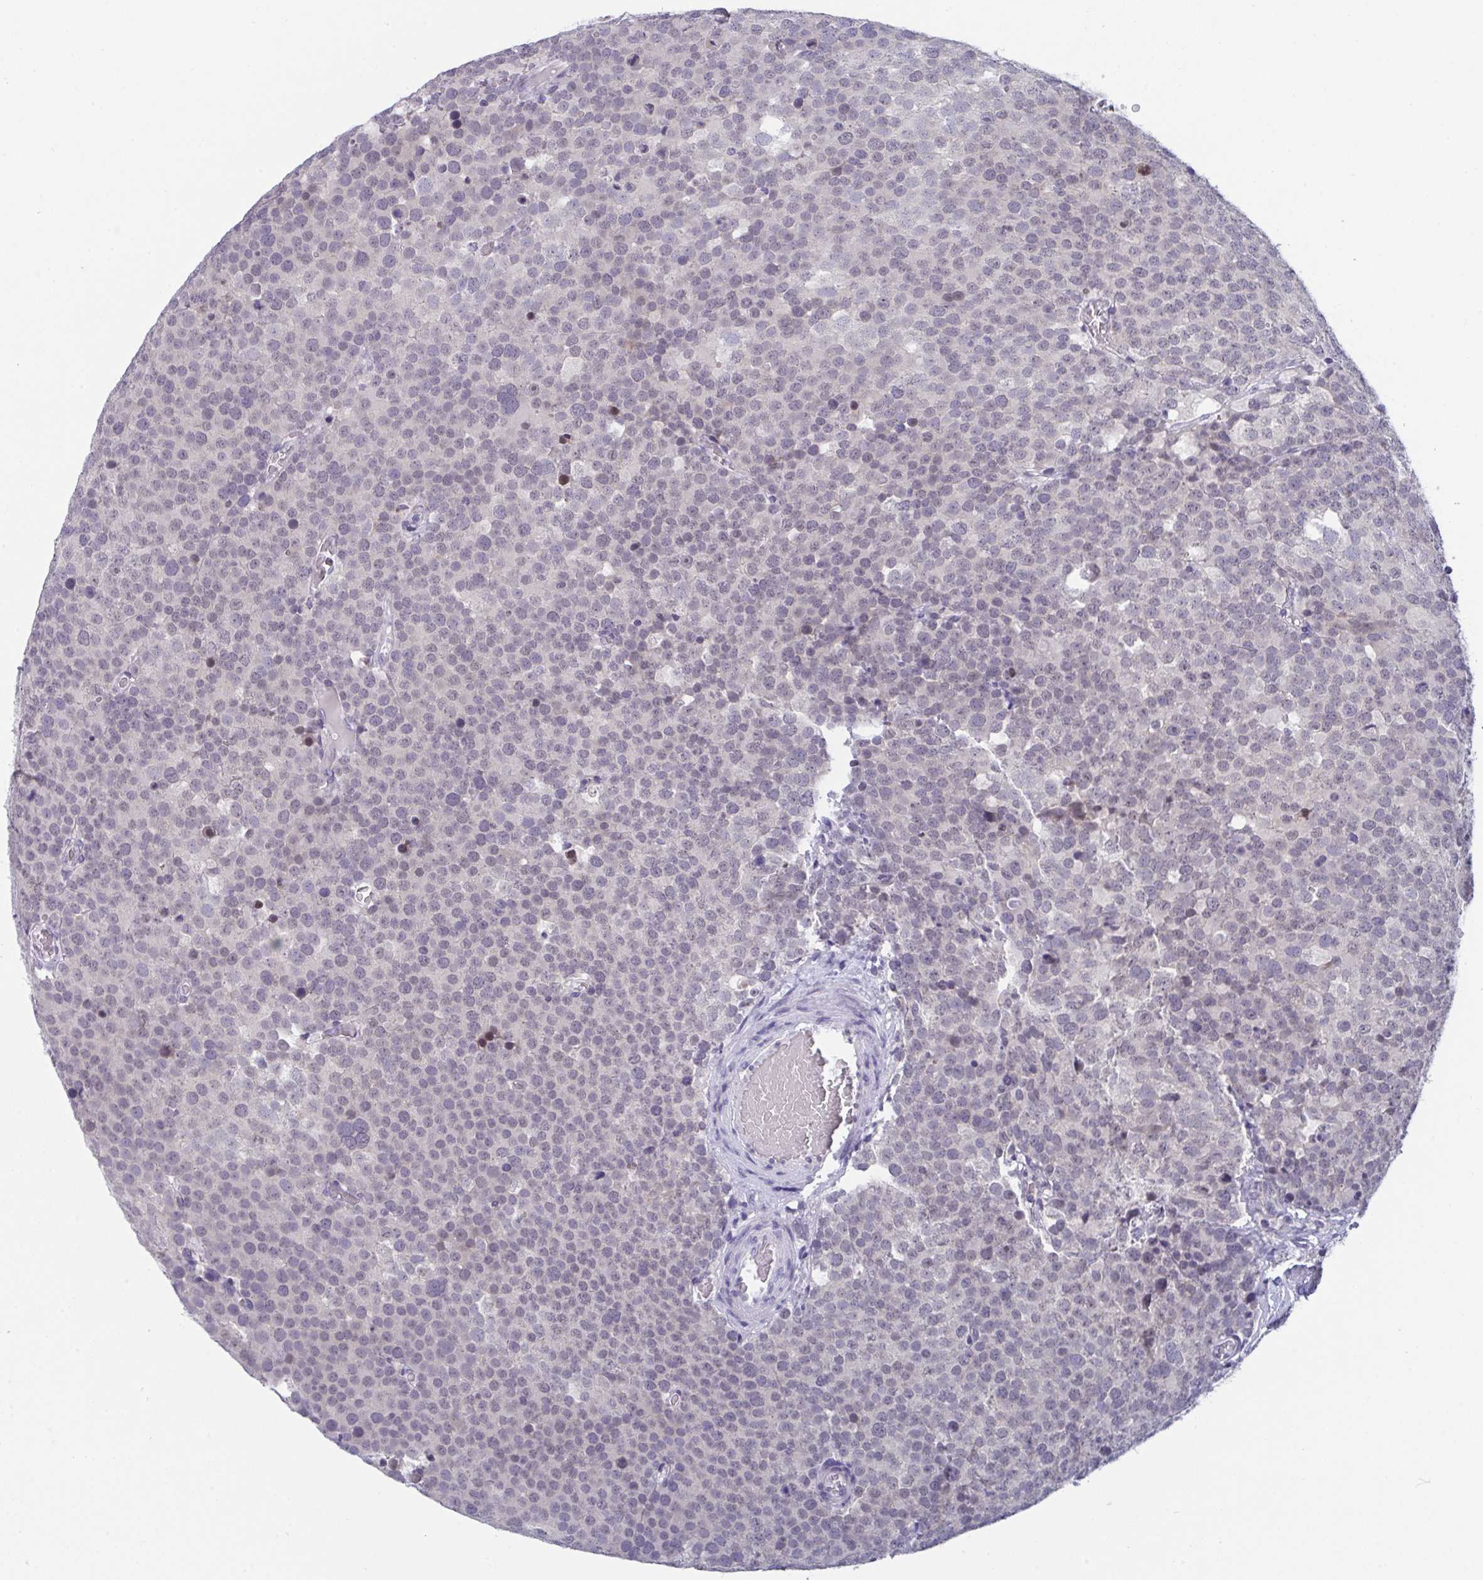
{"staining": {"intensity": "weak", "quantity": "25%-75%", "location": "nuclear"}, "tissue": "testis cancer", "cell_type": "Tumor cells", "image_type": "cancer", "snomed": [{"axis": "morphology", "description": "Seminoma, NOS"}, {"axis": "topography", "description": "Testis"}], "caption": "Immunohistochemistry (IHC) histopathology image of neoplastic tissue: human testis cancer stained using IHC displays low levels of weak protein expression localized specifically in the nuclear of tumor cells, appearing as a nuclear brown color.", "gene": "BMAL2", "patient": {"sex": "male", "age": 71}}